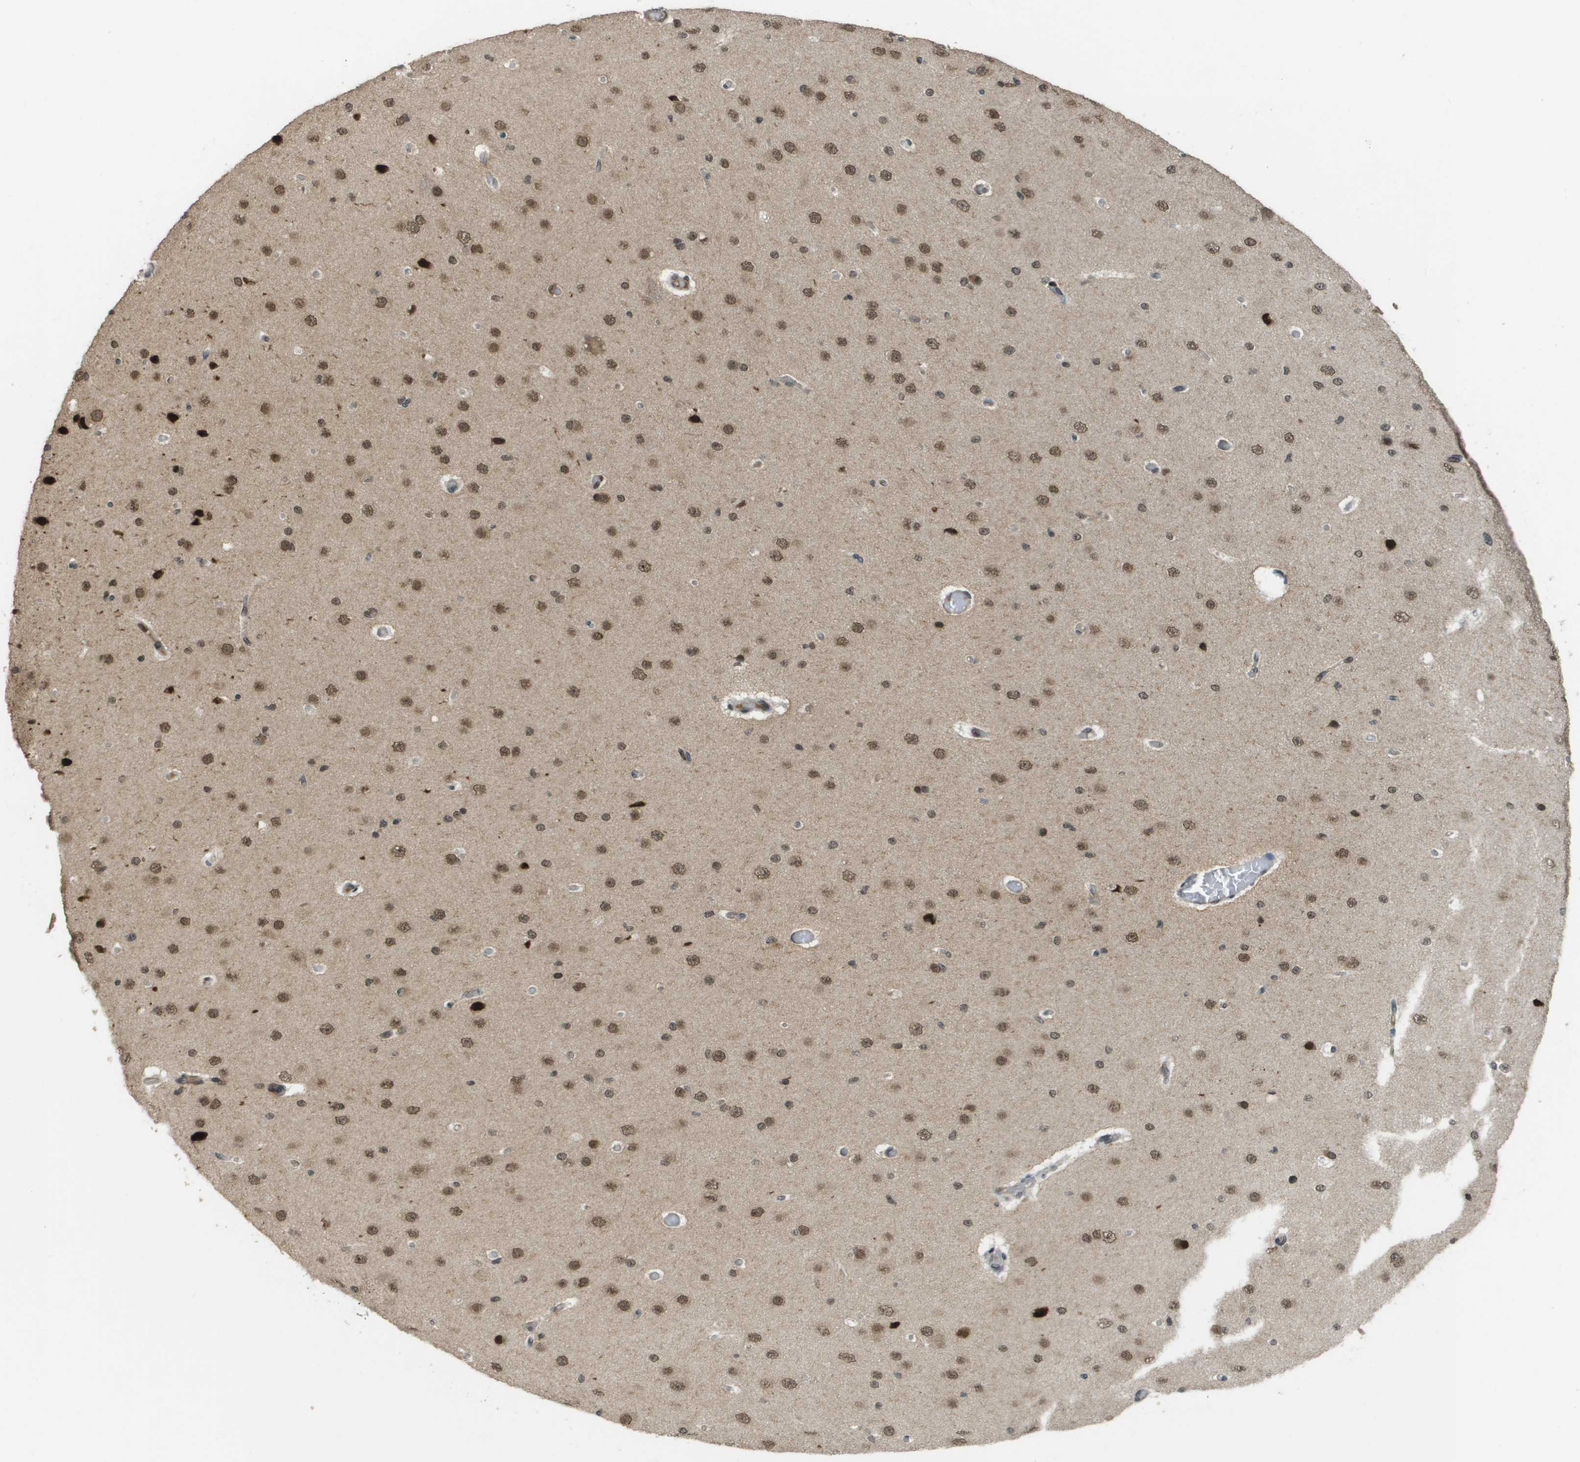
{"staining": {"intensity": "weak", "quantity": ">75%", "location": "nuclear"}, "tissue": "cerebral cortex", "cell_type": "Endothelial cells", "image_type": "normal", "snomed": [{"axis": "morphology", "description": "Normal tissue, NOS"}, {"axis": "morphology", "description": "Developmental malformation"}, {"axis": "topography", "description": "Cerebral cortex"}], "caption": "Normal cerebral cortex exhibits weak nuclear positivity in about >75% of endothelial cells, visualized by immunohistochemistry. The protein of interest is shown in brown color, while the nuclei are stained blue.", "gene": "KAT5", "patient": {"sex": "female", "age": 30}}